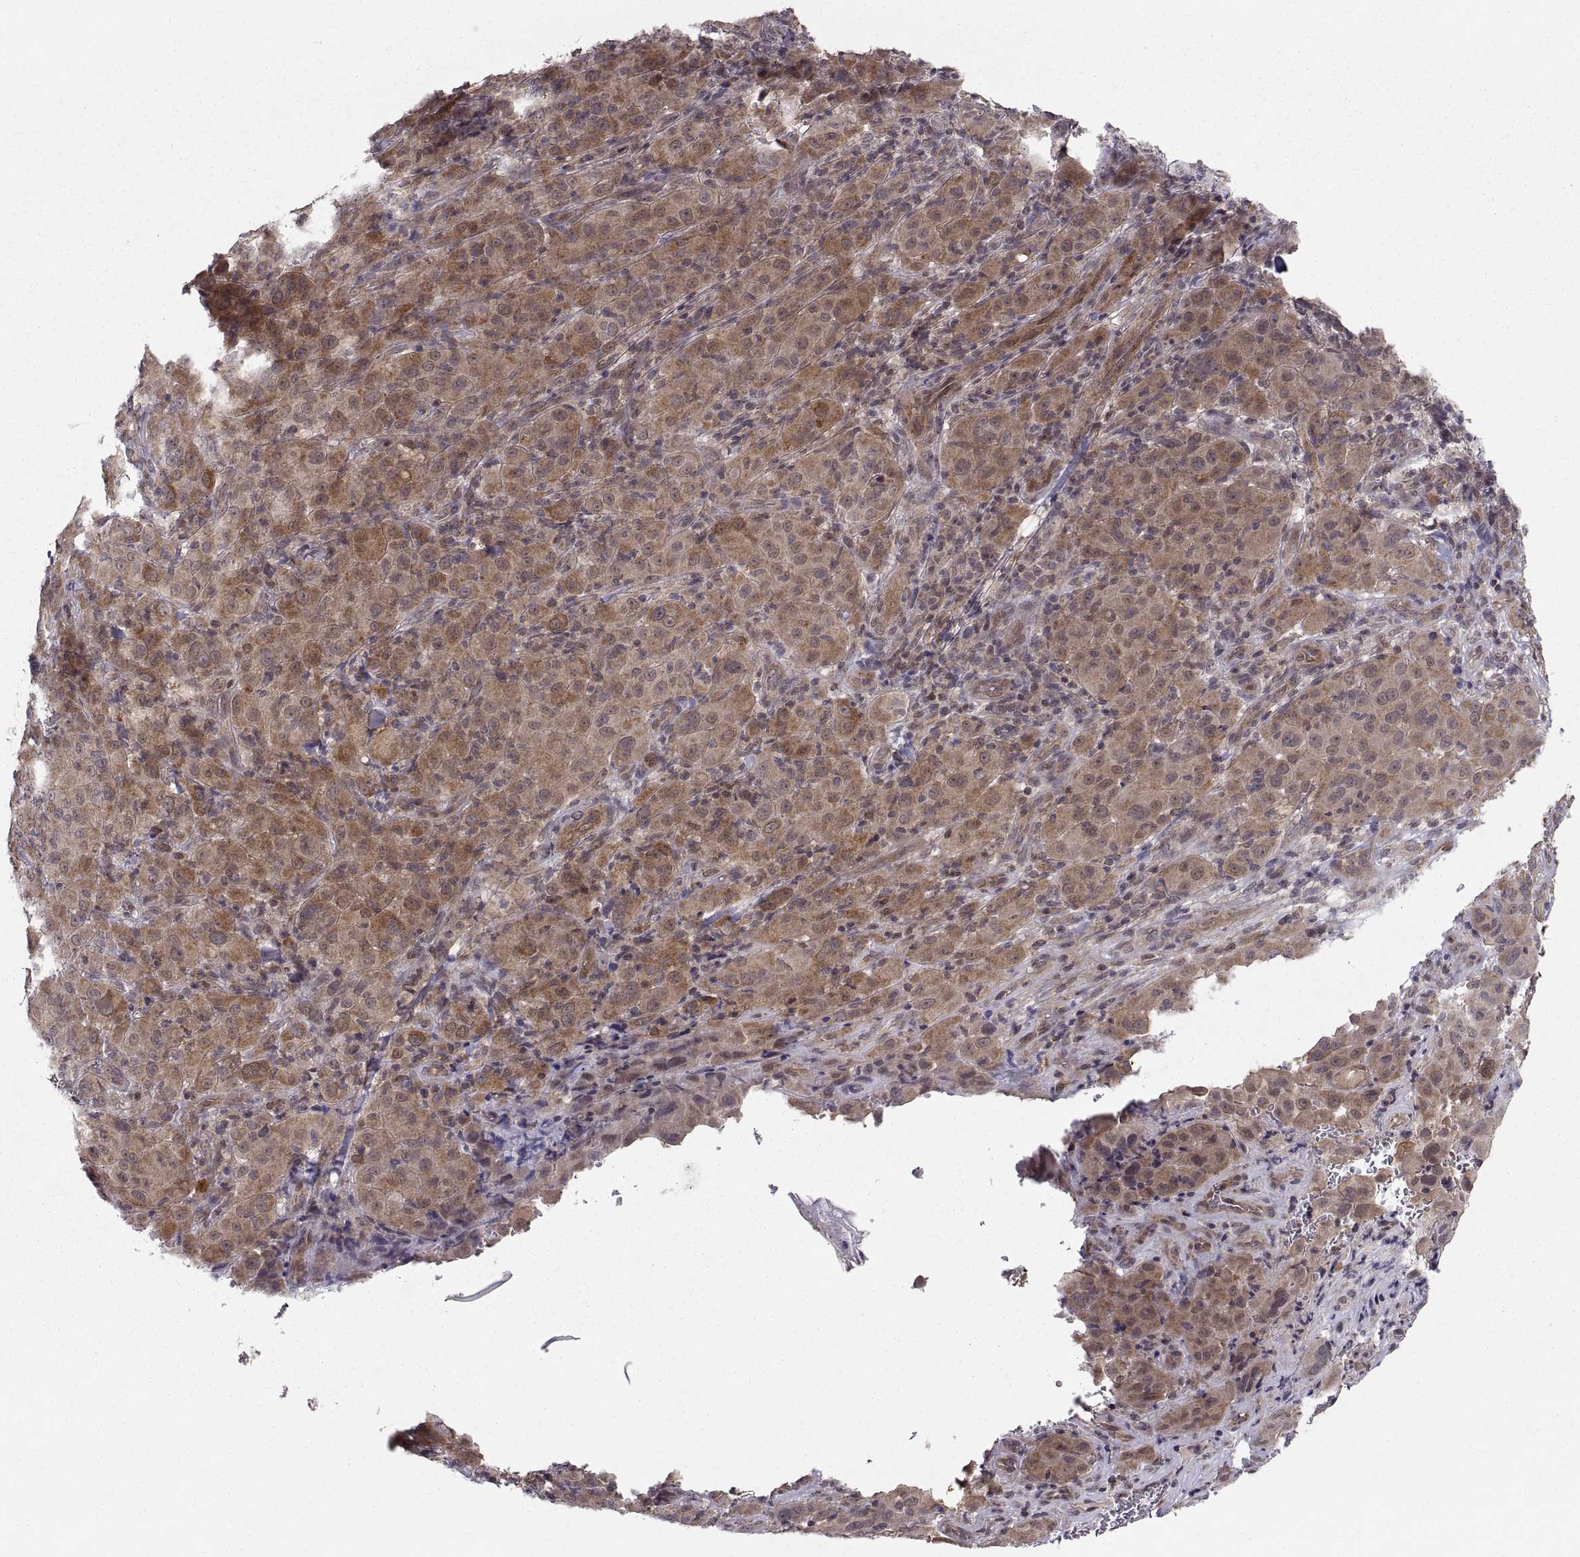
{"staining": {"intensity": "moderate", "quantity": ">75%", "location": "cytoplasmic/membranous"}, "tissue": "melanoma", "cell_type": "Tumor cells", "image_type": "cancer", "snomed": [{"axis": "morphology", "description": "Malignant melanoma, NOS"}, {"axis": "topography", "description": "Skin"}], "caption": "Approximately >75% of tumor cells in human melanoma exhibit moderate cytoplasmic/membranous protein expression as visualized by brown immunohistochemical staining.", "gene": "ABL2", "patient": {"sex": "female", "age": 87}}